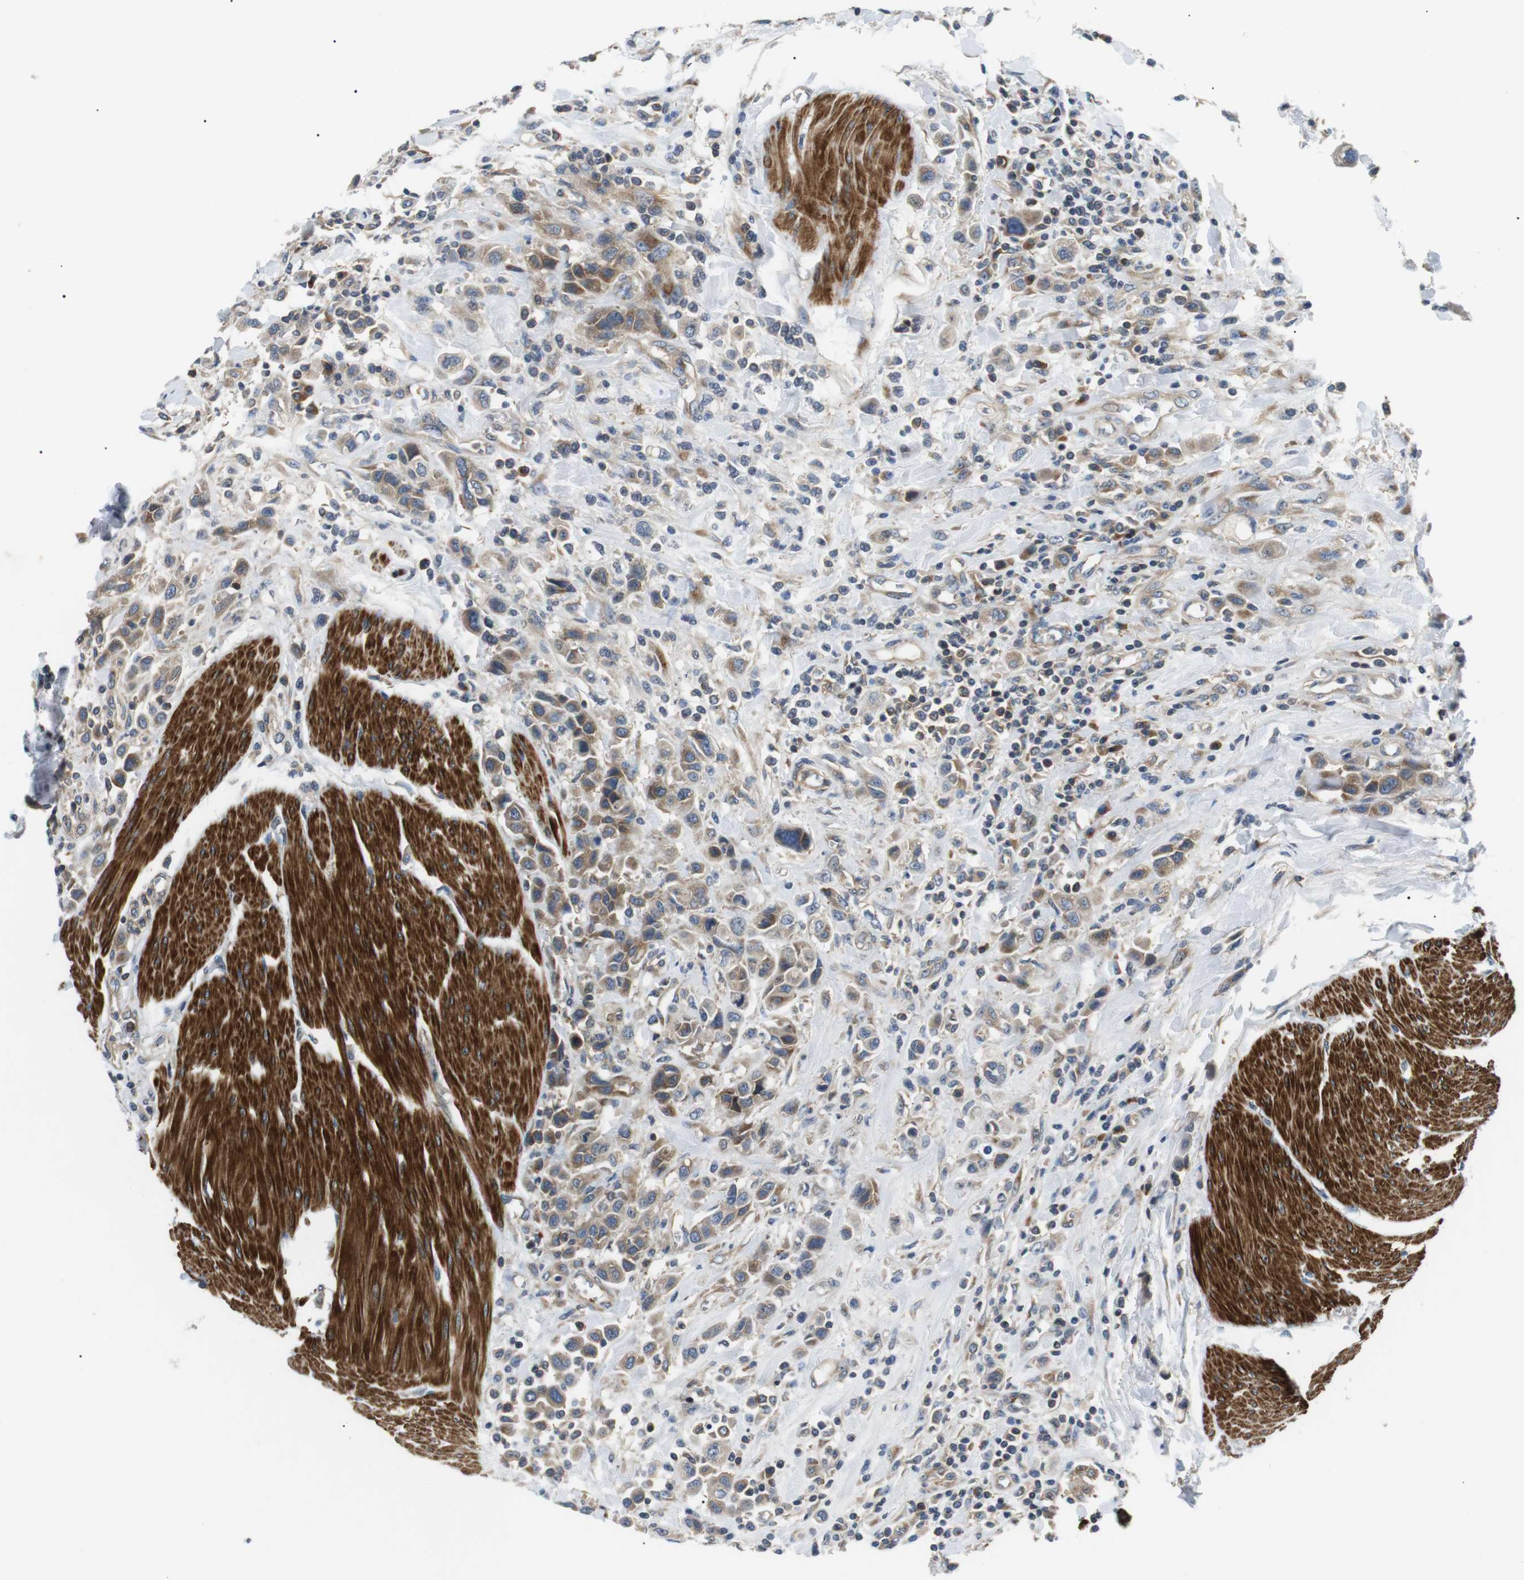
{"staining": {"intensity": "weak", "quantity": ">75%", "location": "cytoplasmic/membranous"}, "tissue": "urothelial cancer", "cell_type": "Tumor cells", "image_type": "cancer", "snomed": [{"axis": "morphology", "description": "Urothelial carcinoma, High grade"}, {"axis": "topography", "description": "Urinary bladder"}], "caption": "An immunohistochemistry (IHC) image of neoplastic tissue is shown. Protein staining in brown labels weak cytoplasmic/membranous positivity in urothelial carcinoma (high-grade) within tumor cells.", "gene": "DIPK1A", "patient": {"sex": "male", "age": 50}}